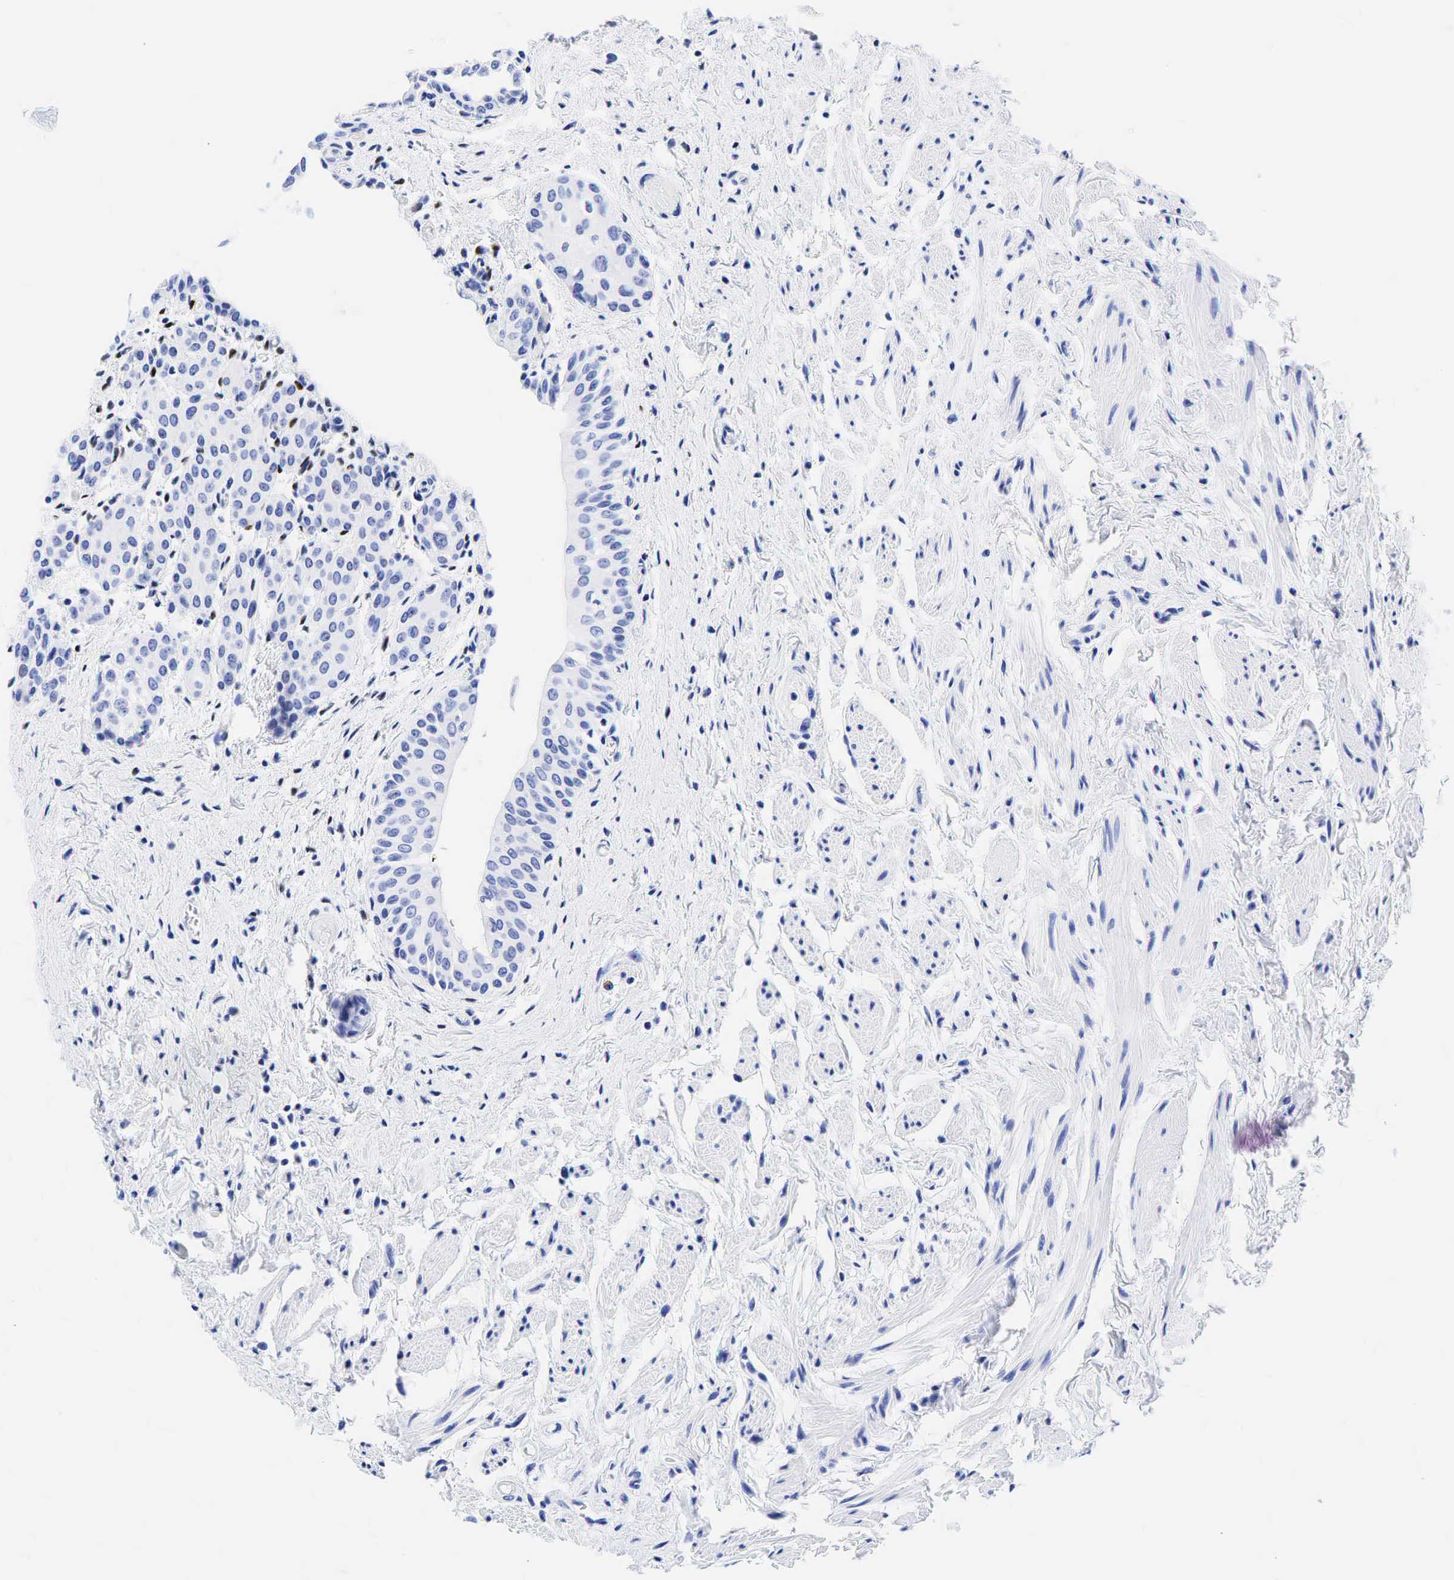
{"staining": {"intensity": "negative", "quantity": "none", "location": "none"}, "tissue": "urinary bladder", "cell_type": "Urothelial cells", "image_type": "normal", "snomed": [{"axis": "morphology", "description": "Normal tissue, NOS"}, {"axis": "topography", "description": "Urinary bladder"}], "caption": "Micrograph shows no significant protein staining in urothelial cells of benign urinary bladder.", "gene": "ESR1", "patient": {"sex": "male", "age": 72}}